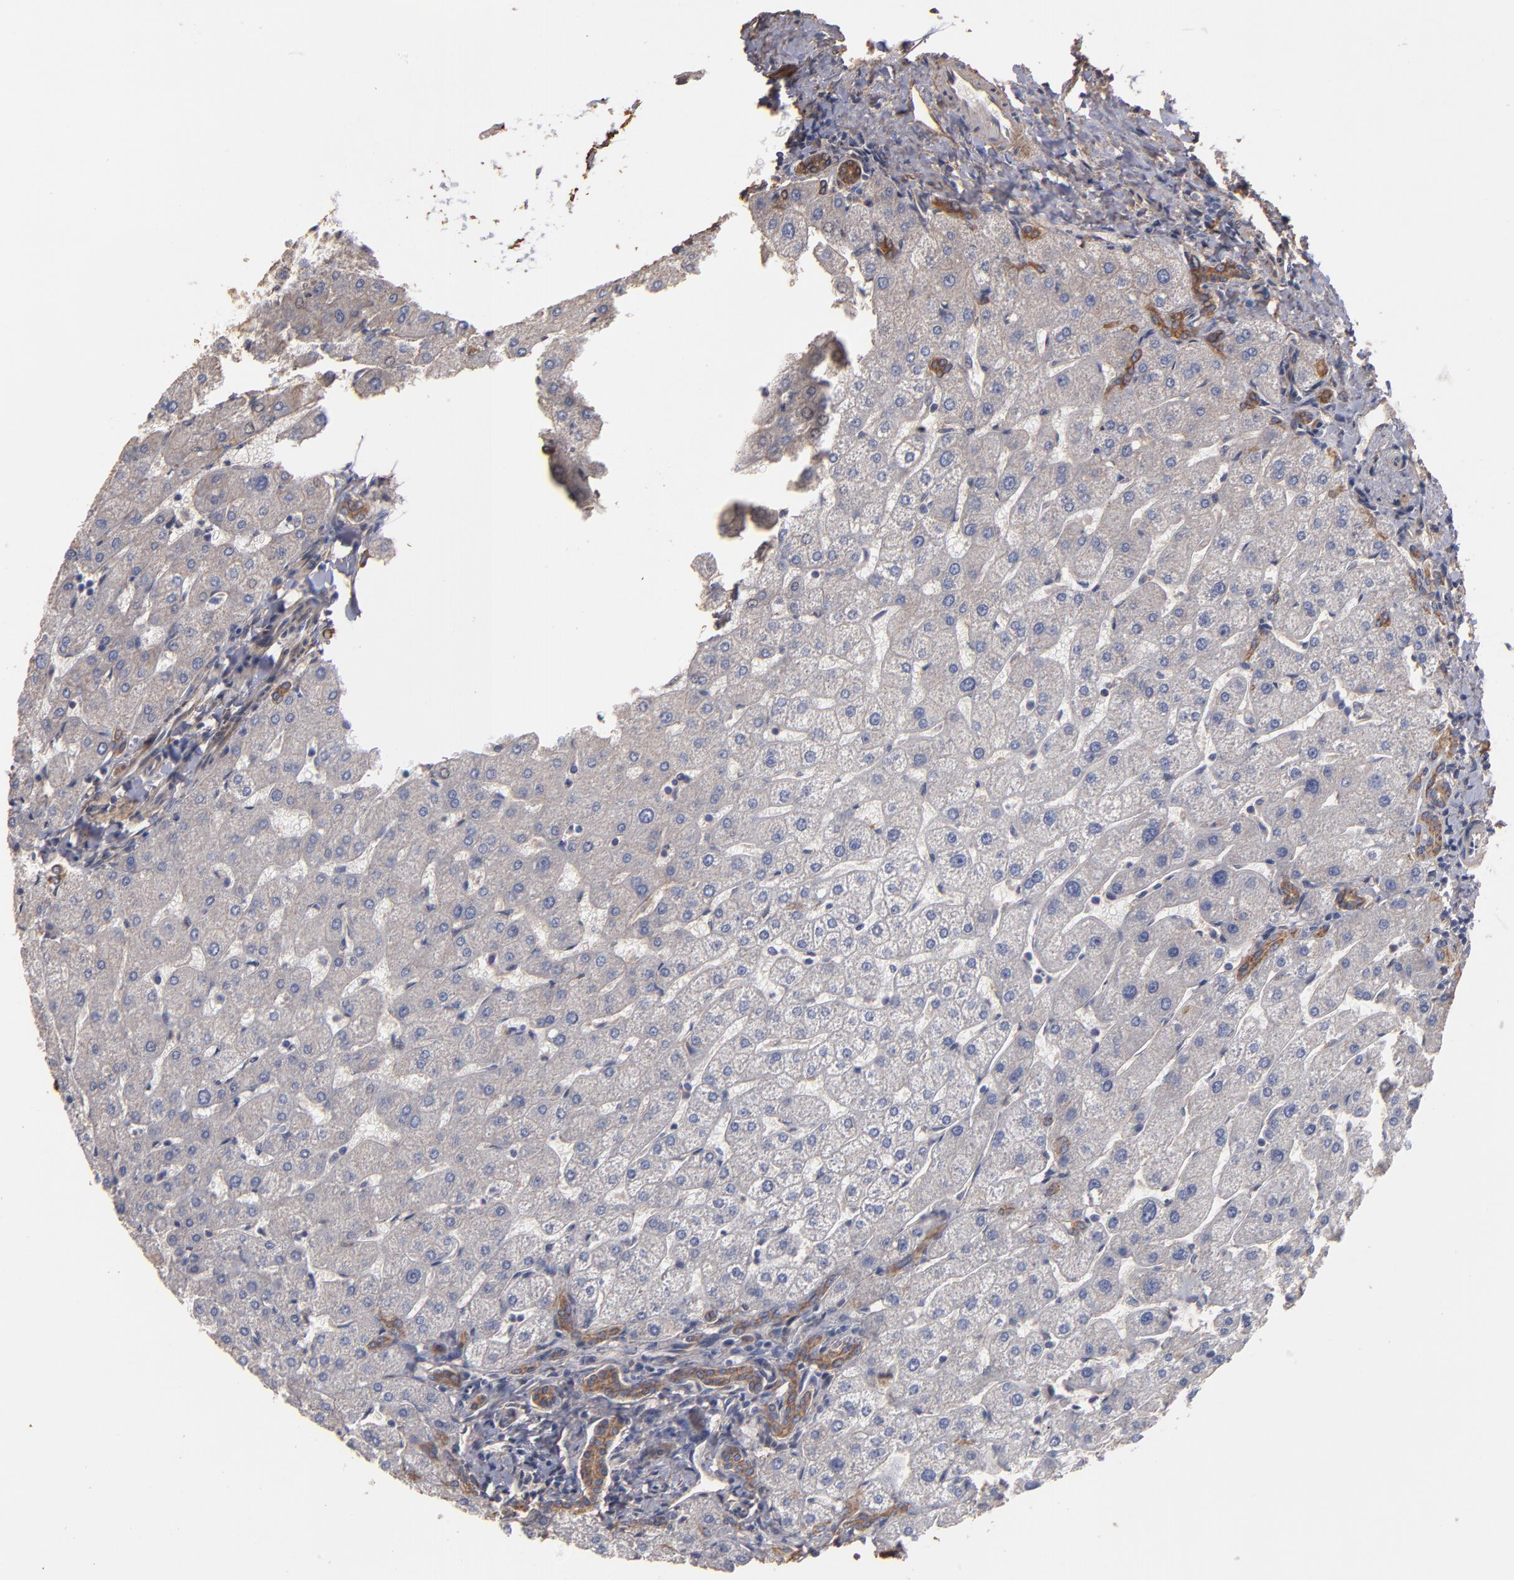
{"staining": {"intensity": "moderate", "quantity": ">75%", "location": "cytoplasmic/membranous"}, "tissue": "liver", "cell_type": "Cholangiocytes", "image_type": "normal", "snomed": [{"axis": "morphology", "description": "Normal tissue, NOS"}, {"axis": "topography", "description": "Liver"}], "caption": "High-power microscopy captured an immunohistochemistry photomicrograph of benign liver, revealing moderate cytoplasmic/membranous staining in about >75% of cholangiocytes.", "gene": "DMD", "patient": {"sex": "male", "age": 67}}